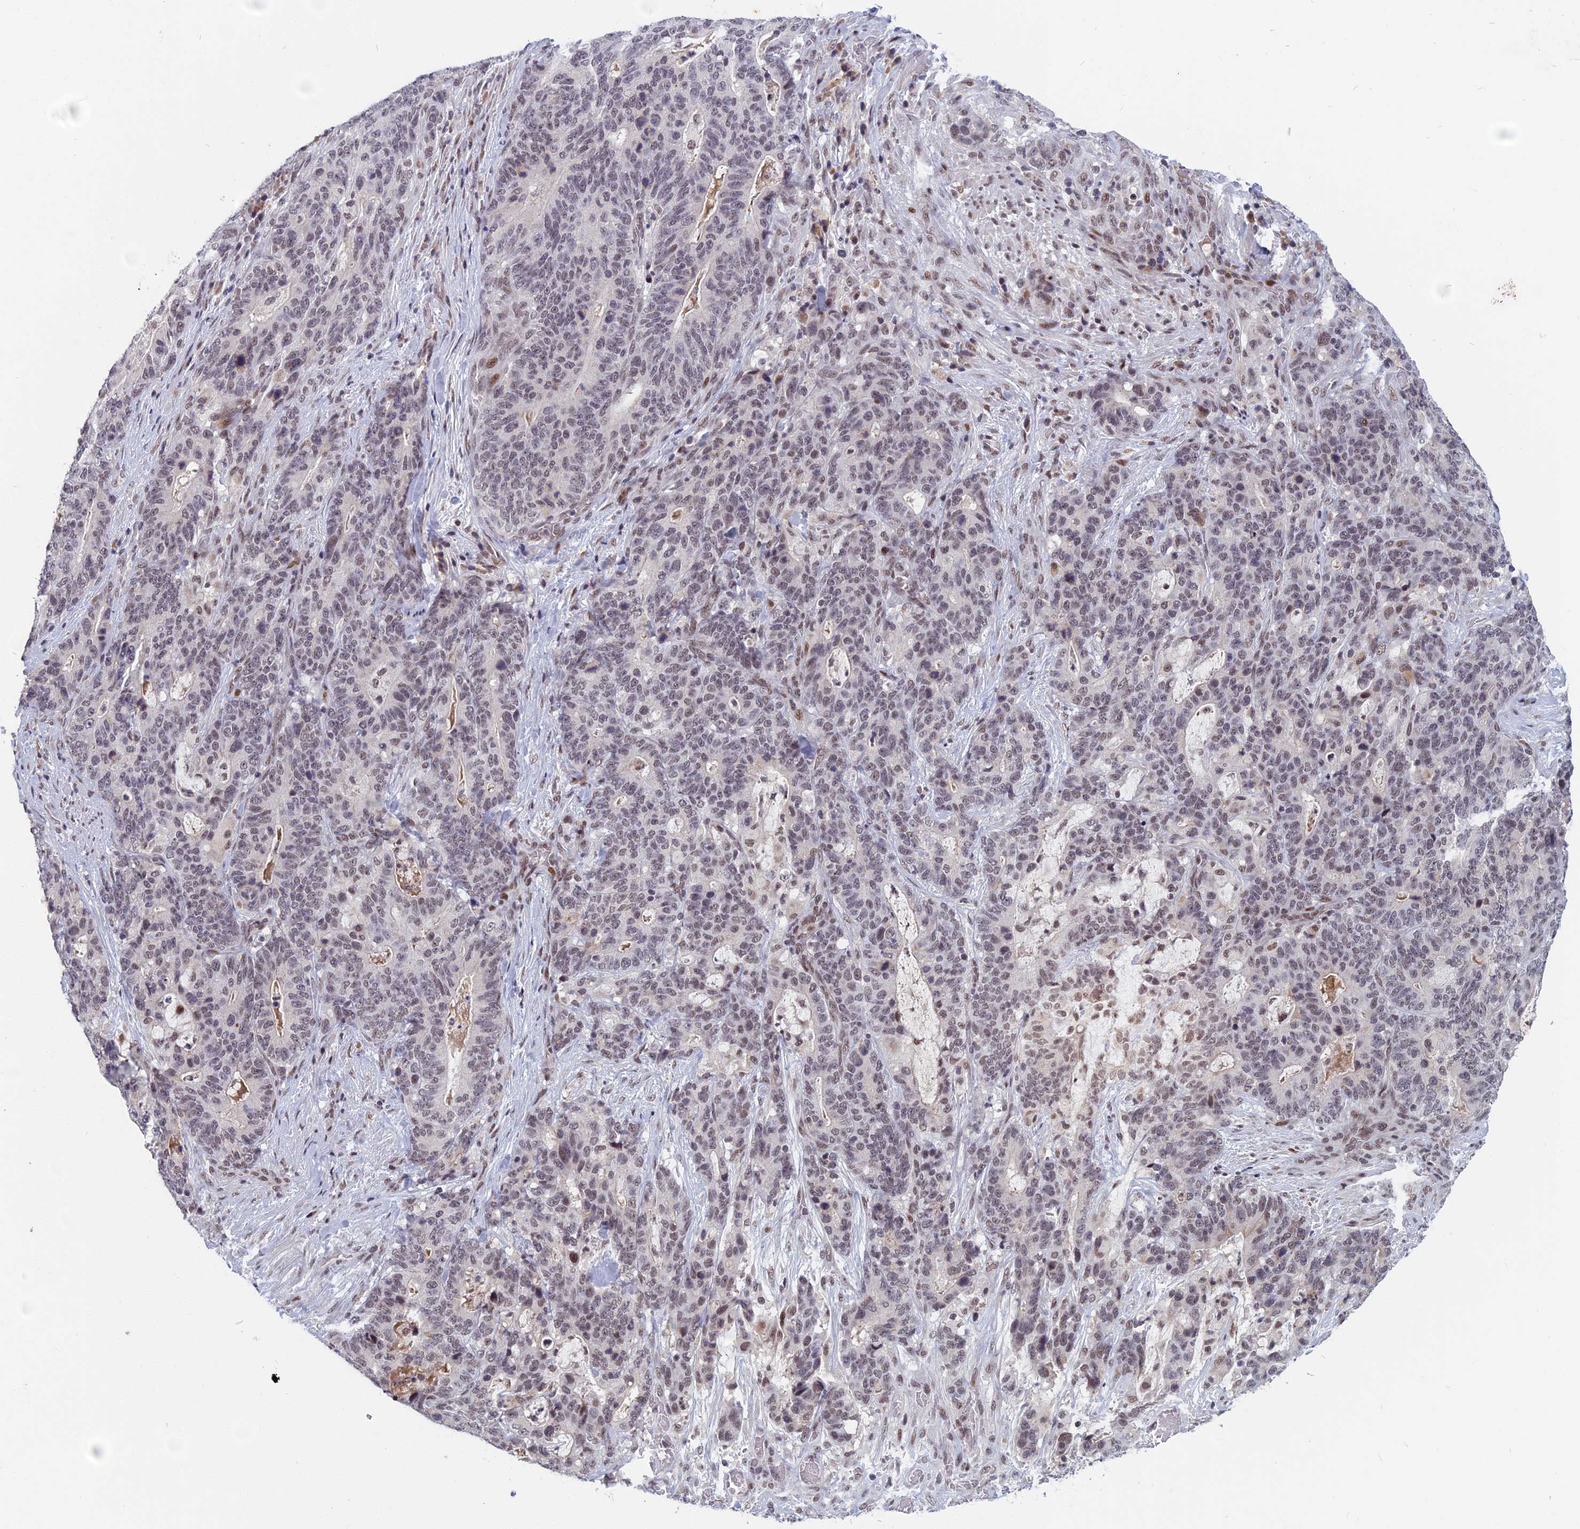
{"staining": {"intensity": "weak", "quantity": "<25%", "location": "nuclear"}, "tissue": "stomach cancer", "cell_type": "Tumor cells", "image_type": "cancer", "snomed": [{"axis": "morphology", "description": "Normal tissue, NOS"}, {"axis": "morphology", "description": "Adenocarcinoma, NOS"}, {"axis": "topography", "description": "Stomach"}], "caption": "Immunohistochemistry of stomach cancer (adenocarcinoma) shows no positivity in tumor cells.", "gene": "CDC7", "patient": {"sex": "female", "age": 64}}